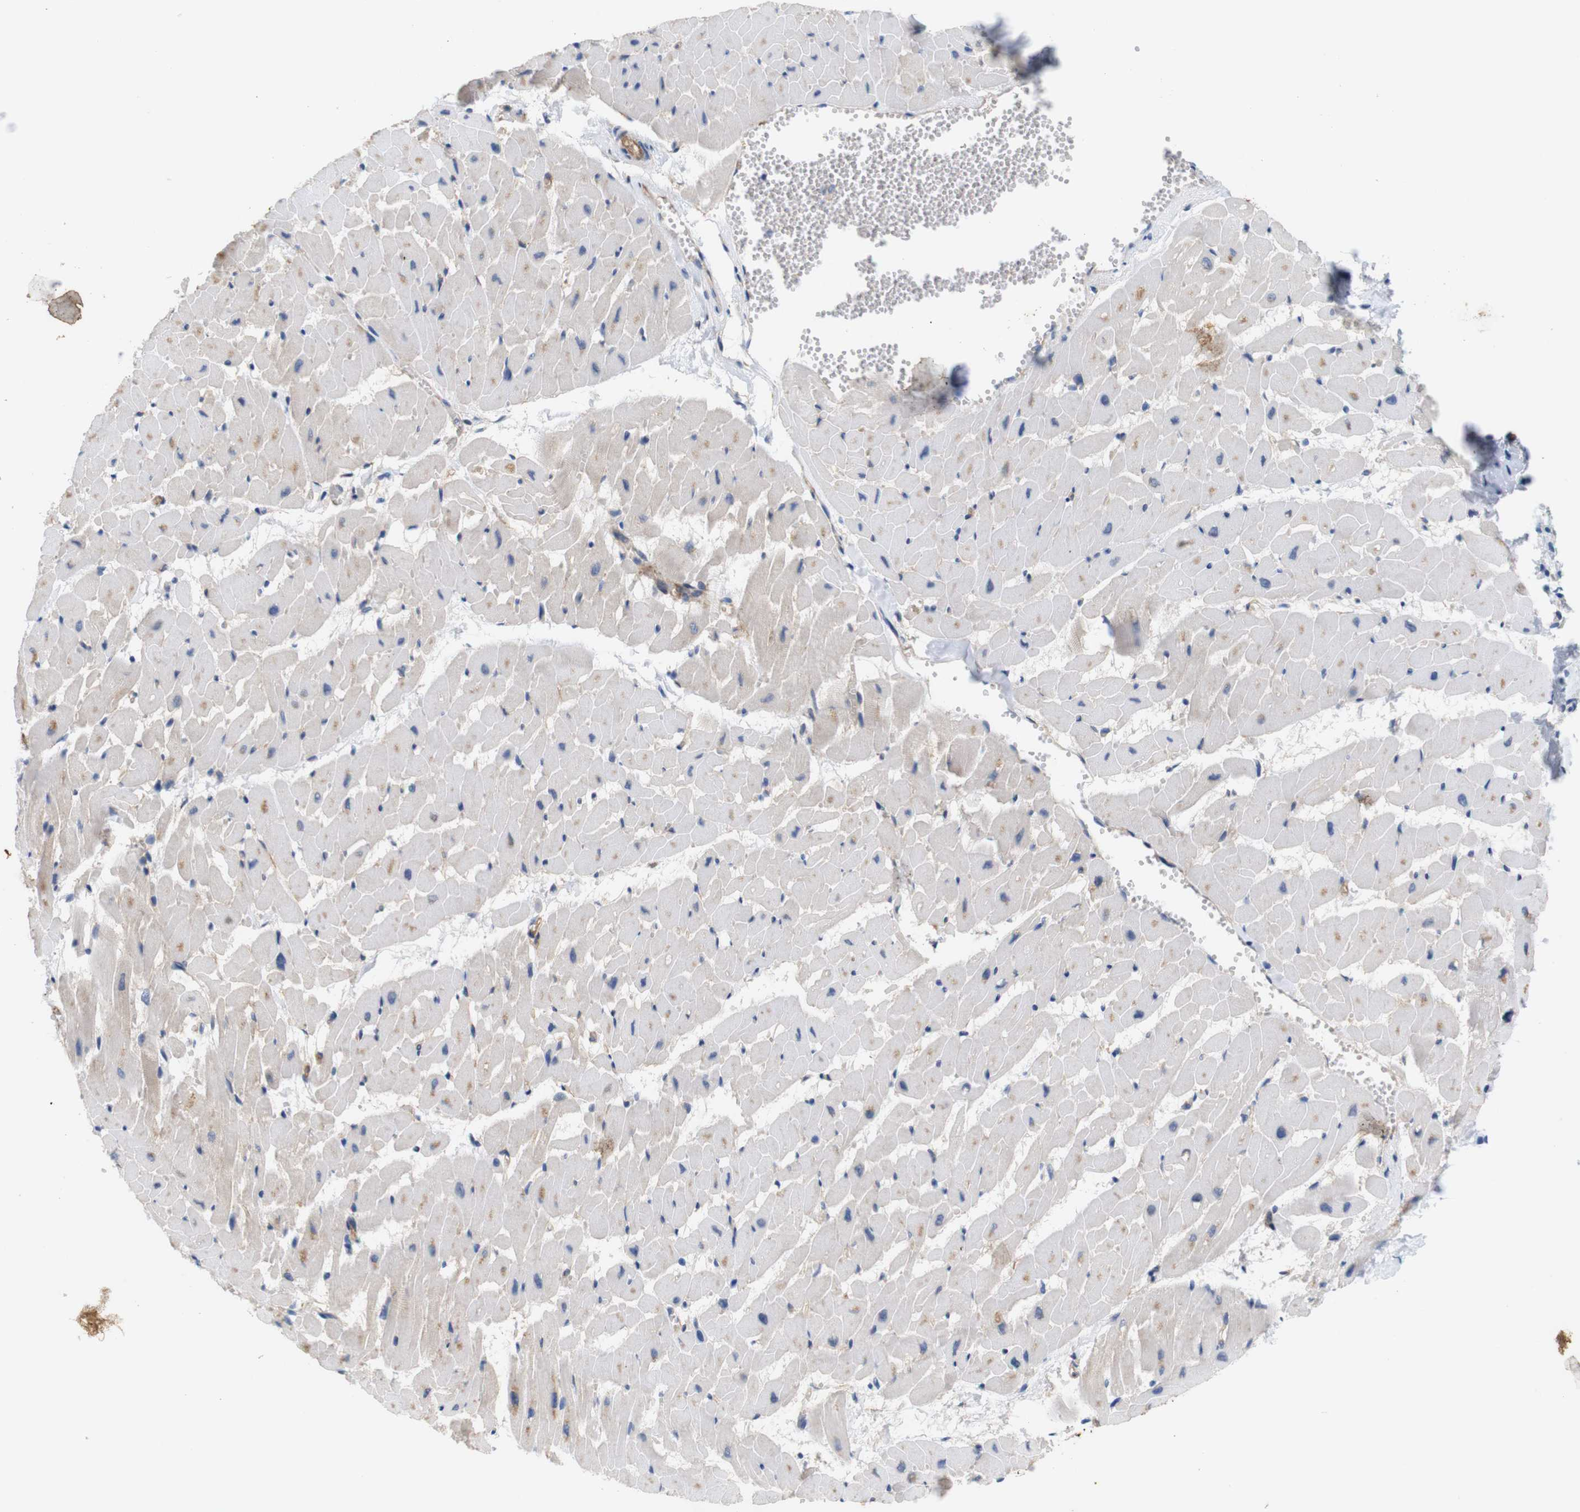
{"staining": {"intensity": "weak", "quantity": ">75%", "location": "cytoplasmic/membranous"}, "tissue": "heart muscle", "cell_type": "Cardiomyocytes", "image_type": "normal", "snomed": [{"axis": "morphology", "description": "Normal tissue, NOS"}, {"axis": "topography", "description": "Heart"}], "caption": "Weak cytoplasmic/membranous protein expression is present in approximately >75% of cardiomyocytes in heart muscle. The staining was performed using DAB, with brown indicating positive protein expression. Nuclei are stained blue with hematoxylin.", "gene": "ITGA5", "patient": {"sex": "female", "age": 19}}